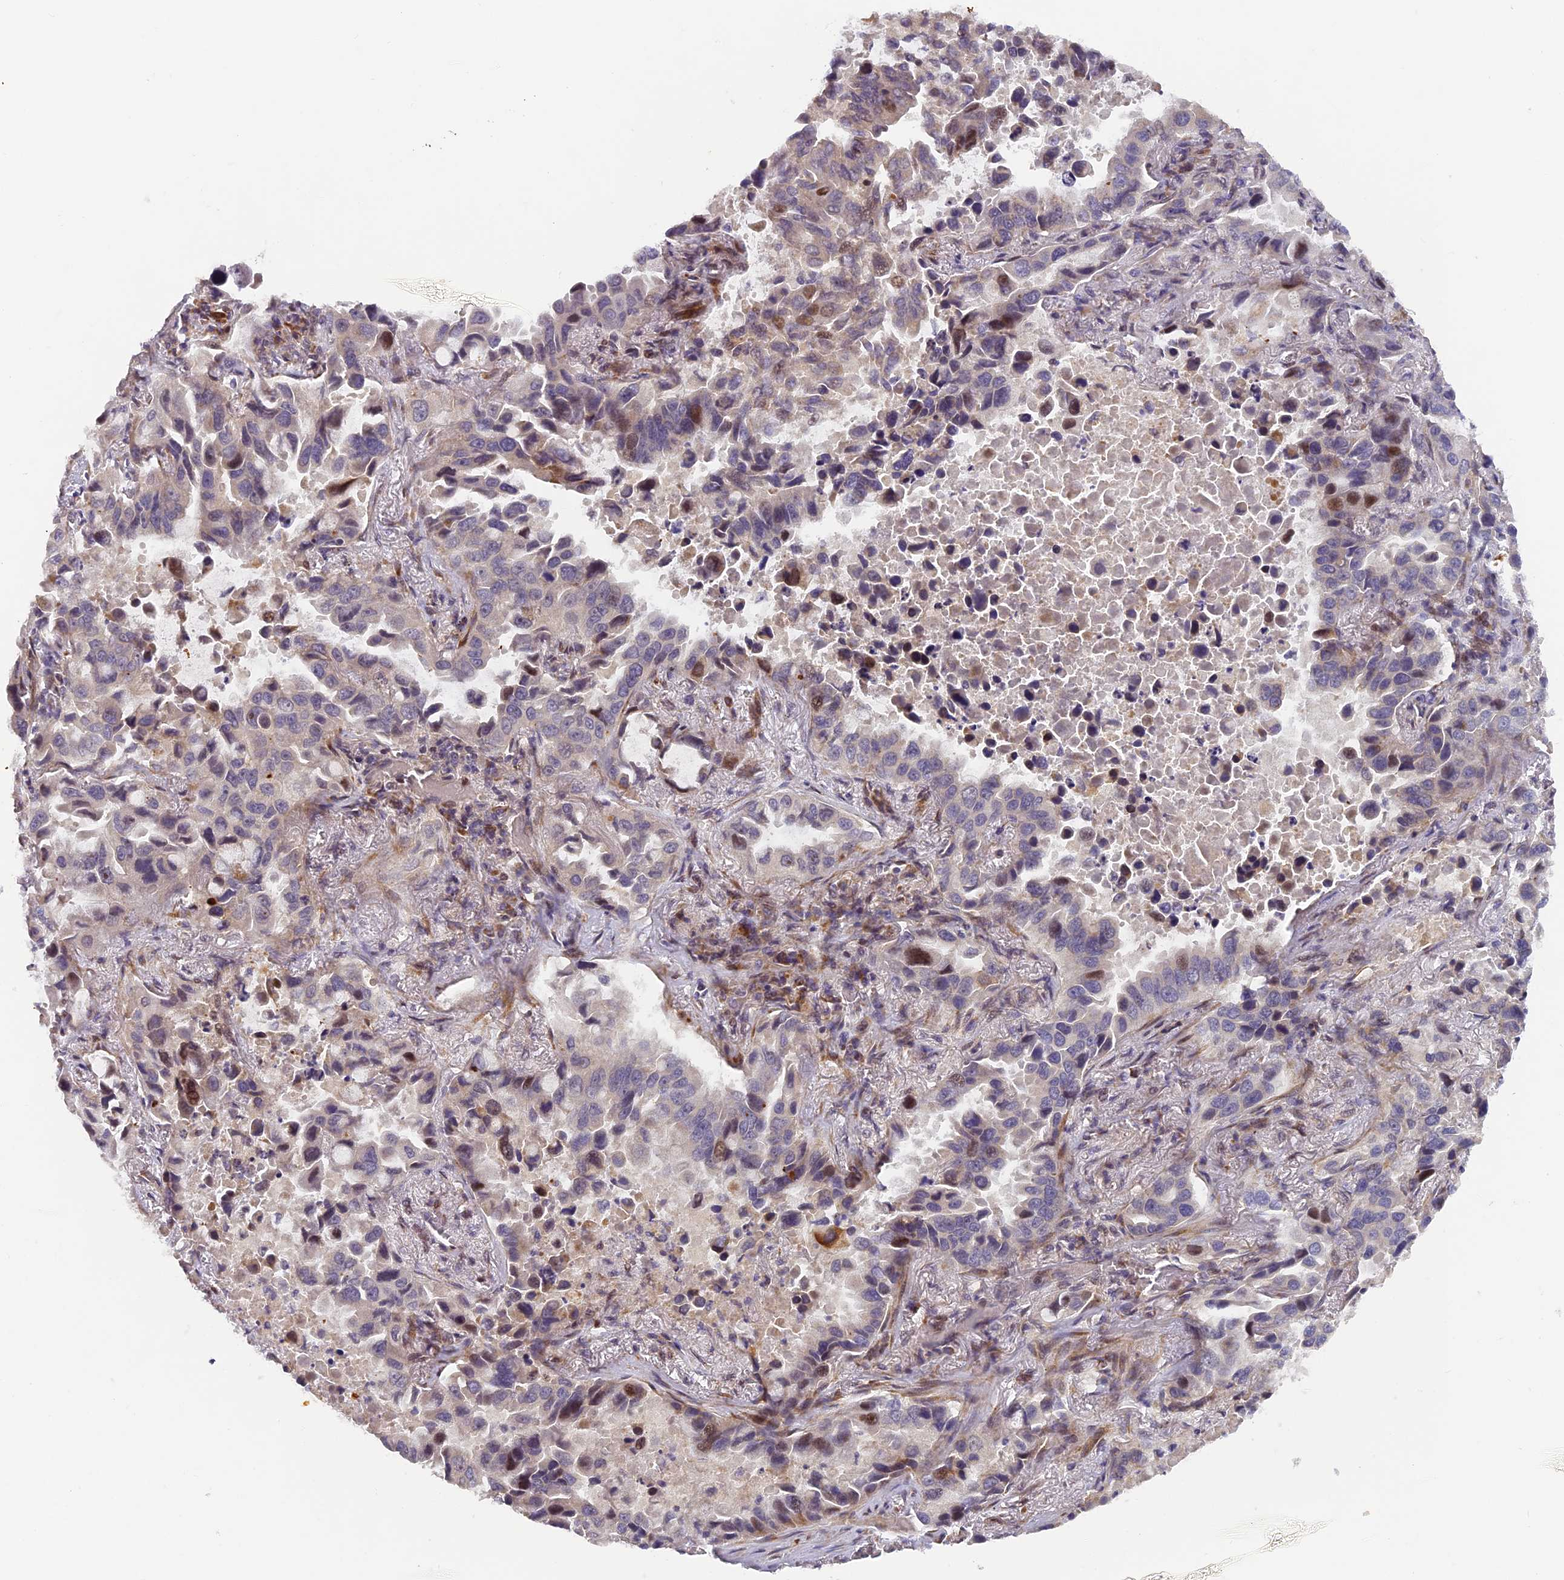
{"staining": {"intensity": "moderate", "quantity": "<25%", "location": "nuclear"}, "tissue": "lung cancer", "cell_type": "Tumor cells", "image_type": "cancer", "snomed": [{"axis": "morphology", "description": "Adenocarcinoma, NOS"}, {"axis": "topography", "description": "Lung"}], "caption": "Immunohistochemical staining of adenocarcinoma (lung) shows moderate nuclear protein expression in about <25% of tumor cells. Immunohistochemistry stains the protein of interest in brown and the nuclei are stained blue.", "gene": "RAB28", "patient": {"sex": "male", "age": 64}}